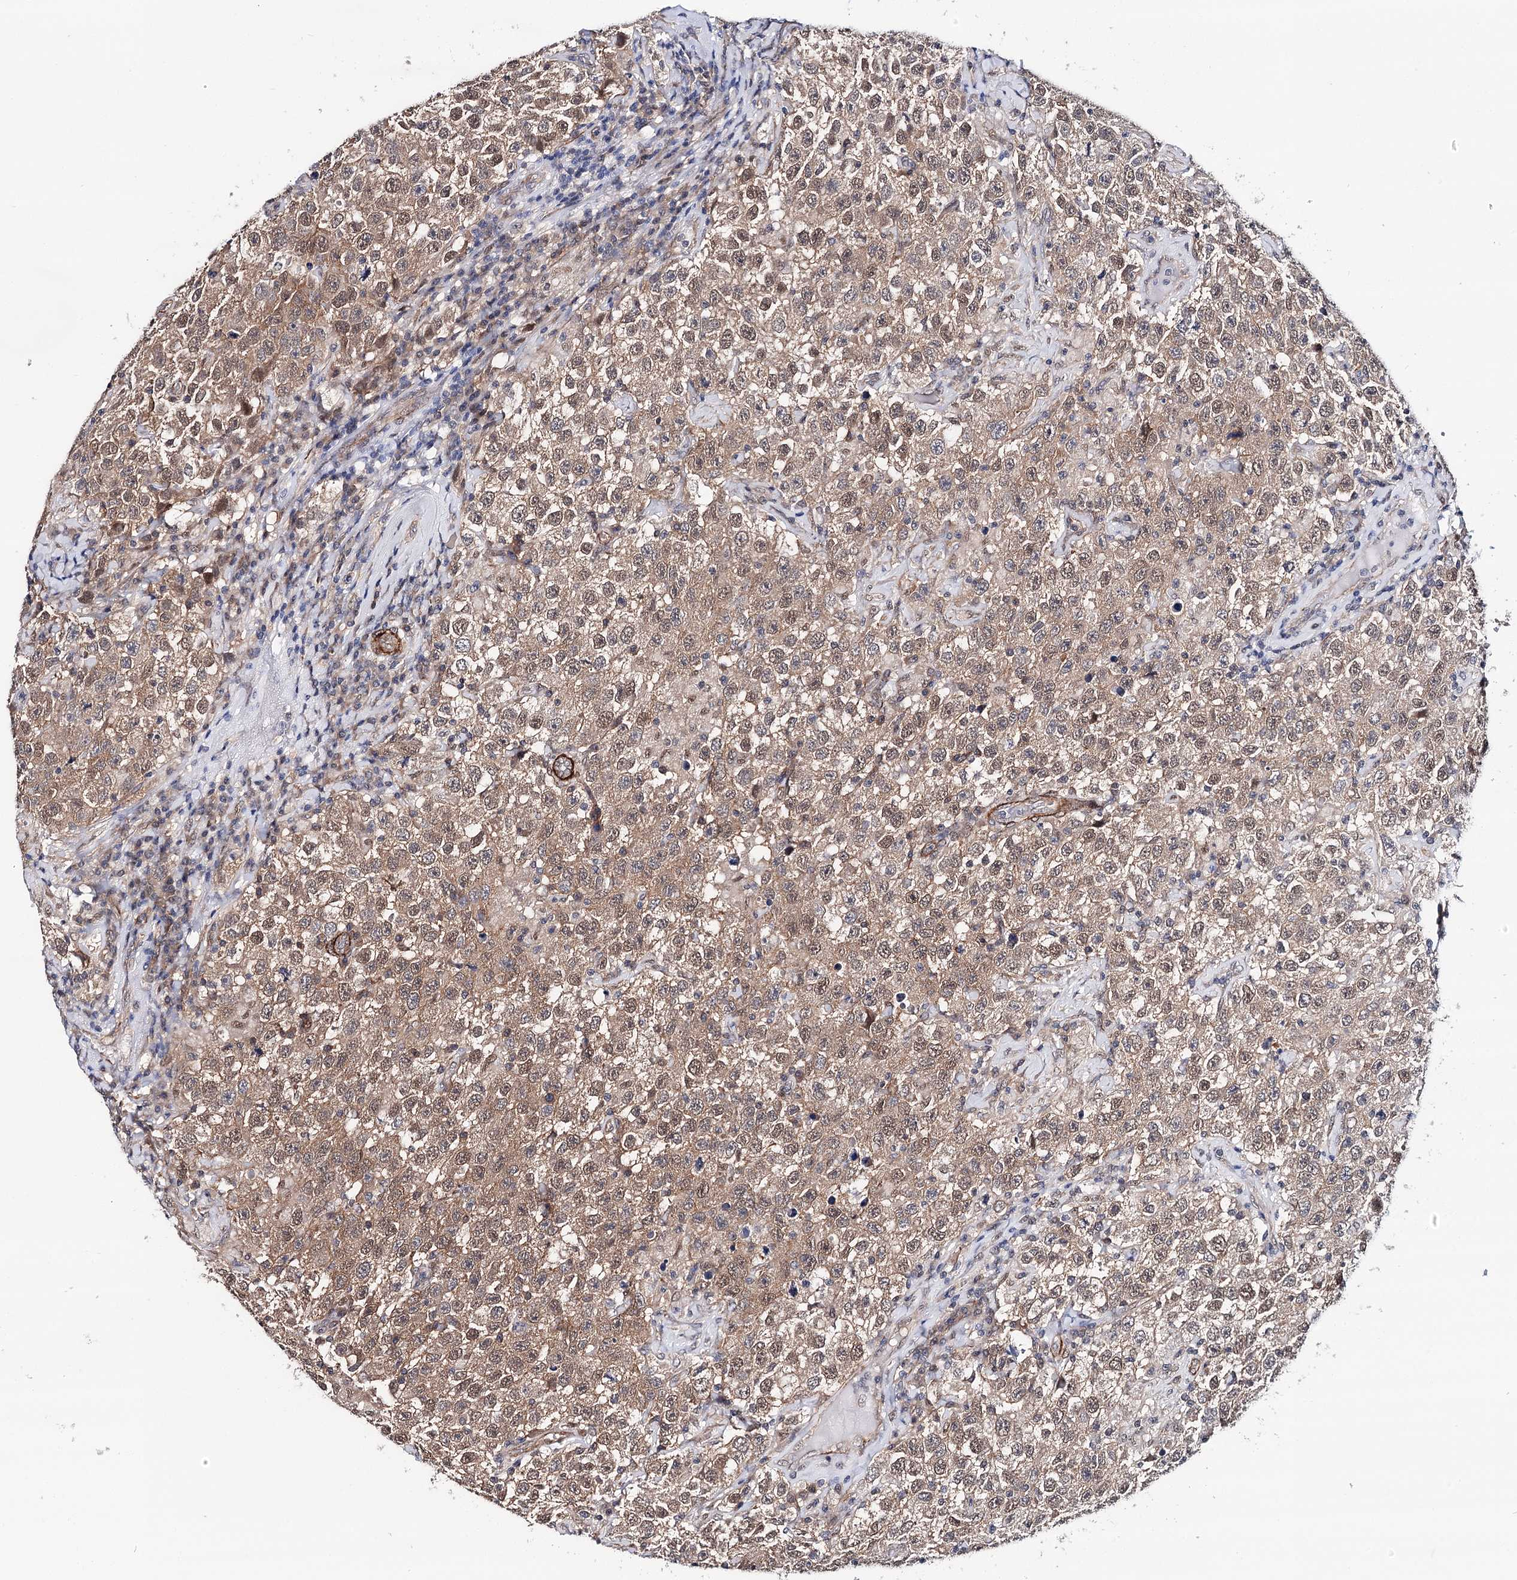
{"staining": {"intensity": "weak", "quantity": "25%-75%", "location": "cytoplasmic/membranous,nuclear"}, "tissue": "testis cancer", "cell_type": "Tumor cells", "image_type": "cancer", "snomed": [{"axis": "morphology", "description": "Seminoma, NOS"}, {"axis": "topography", "description": "Testis"}], "caption": "Brown immunohistochemical staining in human seminoma (testis) displays weak cytoplasmic/membranous and nuclear expression in about 25%-75% of tumor cells.", "gene": "PPP2R5B", "patient": {"sex": "male", "age": 41}}